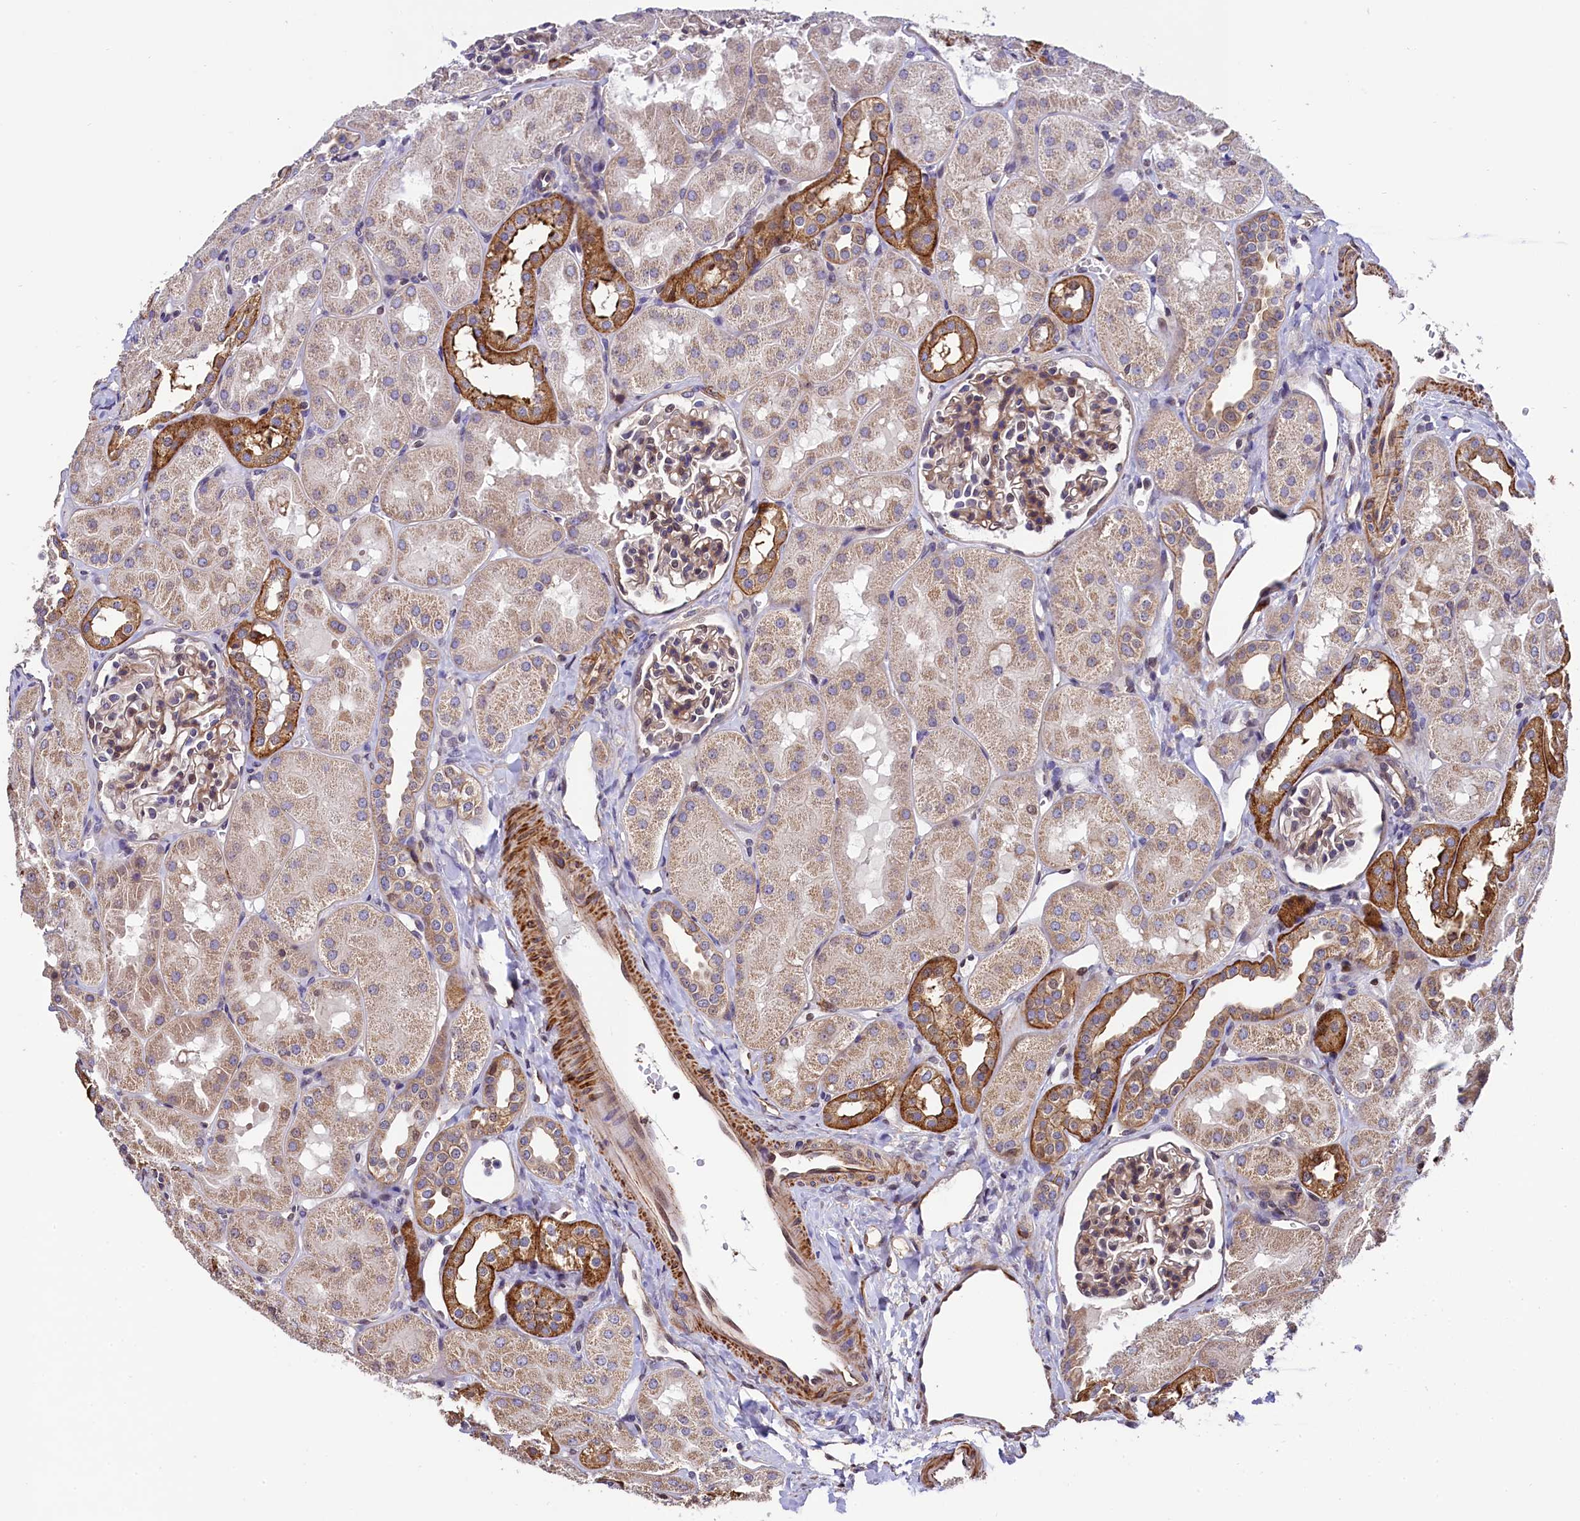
{"staining": {"intensity": "weak", "quantity": ">75%", "location": "cytoplasmic/membranous"}, "tissue": "kidney", "cell_type": "Cells in glomeruli", "image_type": "normal", "snomed": [{"axis": "morphology", "description": "Normal tissue, NOS"}, {"axis": "topography", "description": "Kidney"}, {"axis": "topography", "description": "Urinary bladder"}], "caption": "This image demonstrates IHC staining of normal human kidney, with low weak cytoplasmic/membranous staining in approximately >75% of cells in glomeruli.", "gene": "ZNF2", "patient": {"sex": "male", "age": 16}}